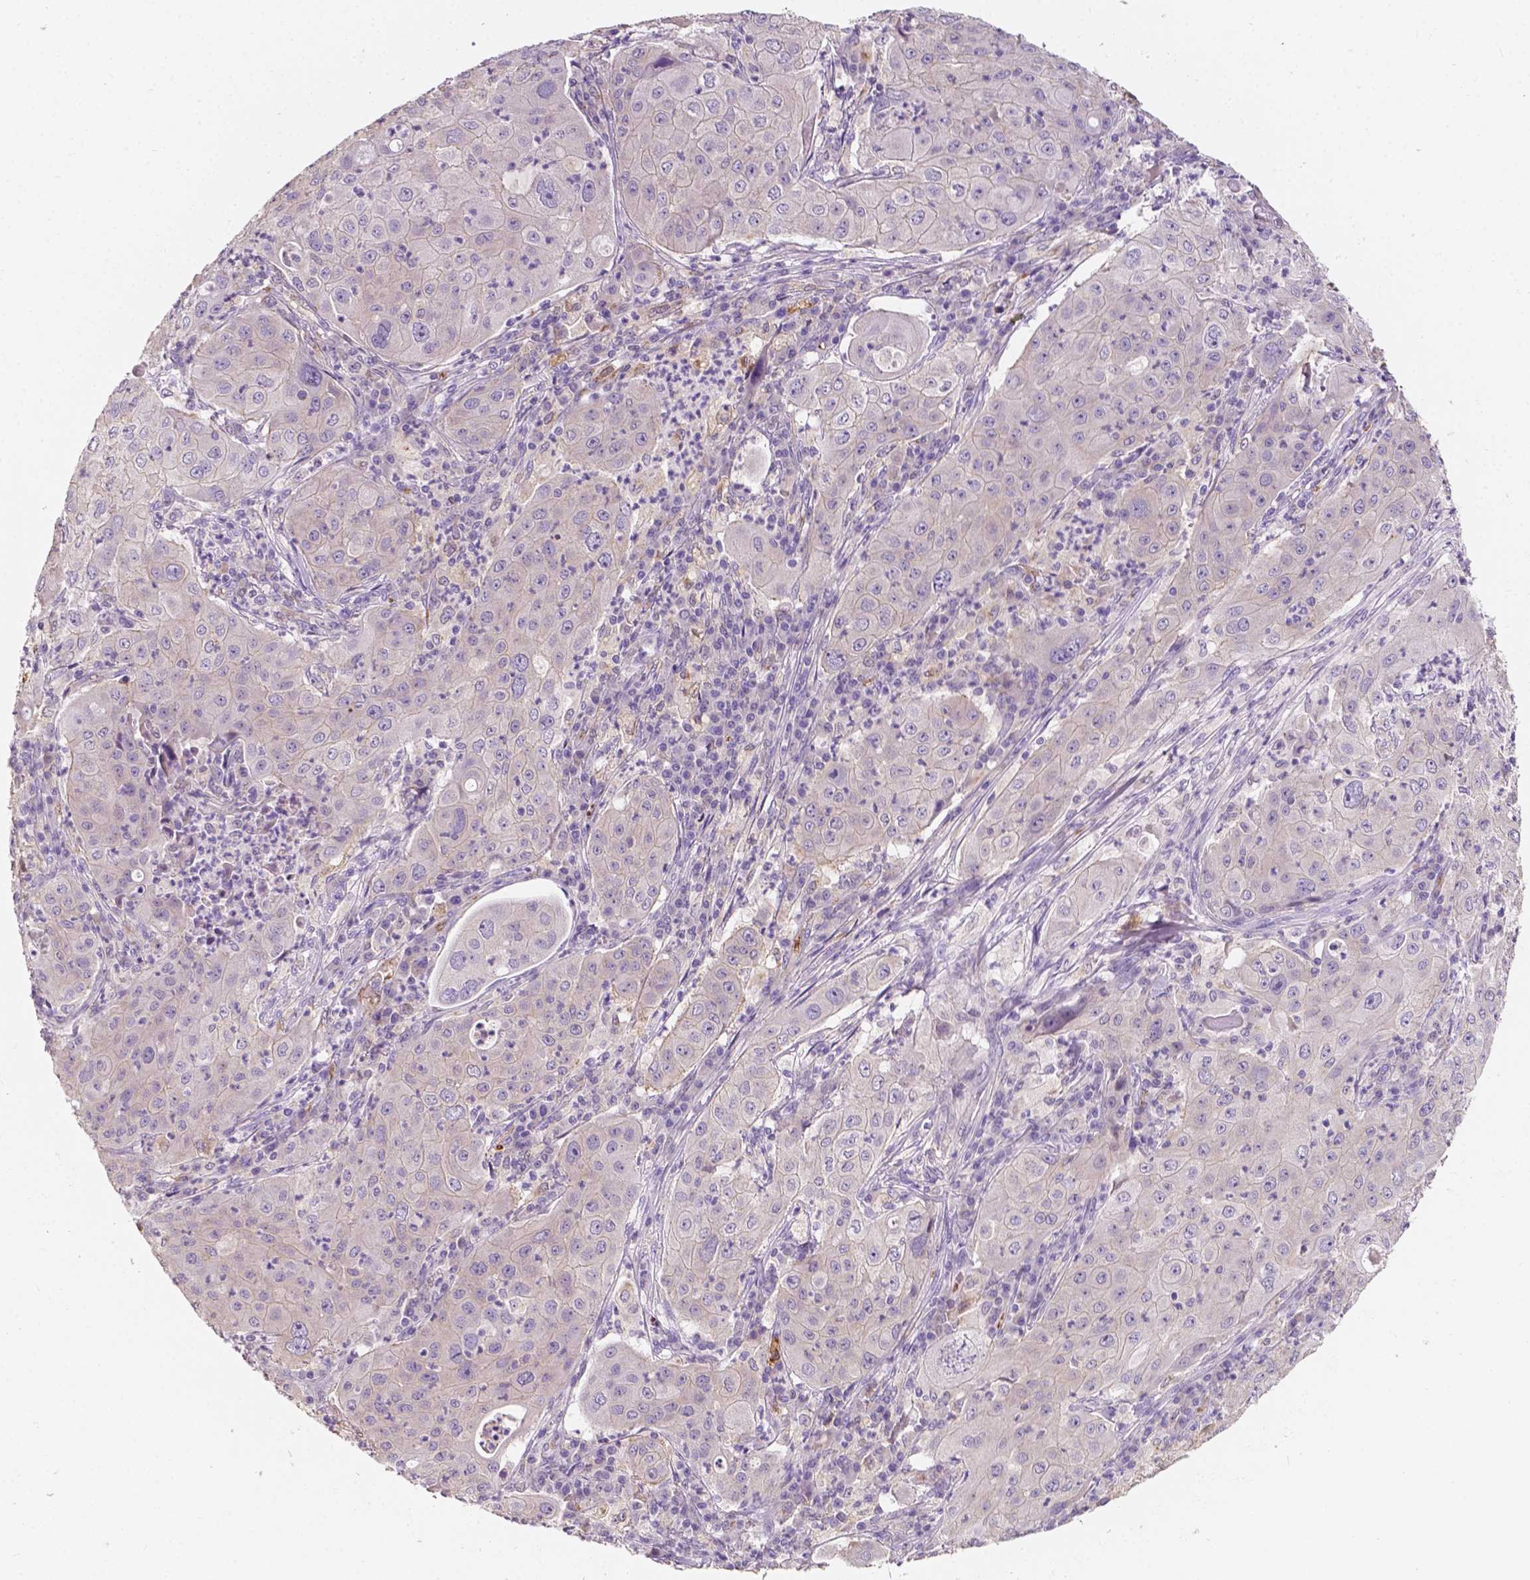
{"staining": {"intensity": "negative", "quantity": "none", "location": "none"}, "tissue": "lung cancer", "cell_type": "Tumor cells", "image_type": "cancer", "snomed": [{"axis": "morphology", "description": "Squamous cell carcinoma, NOS"}, {"axis": "topography", "description": "Lung"}], "caption": "High power microscopy image of an IHC micrograph of lung cancer, revealing no significant expression in tumor cells. (DAB IHC visualized using brightfield microscopy, high magnification).", "gene": "SLC22A4", "patient": {"sex": "female", "age": 59}}